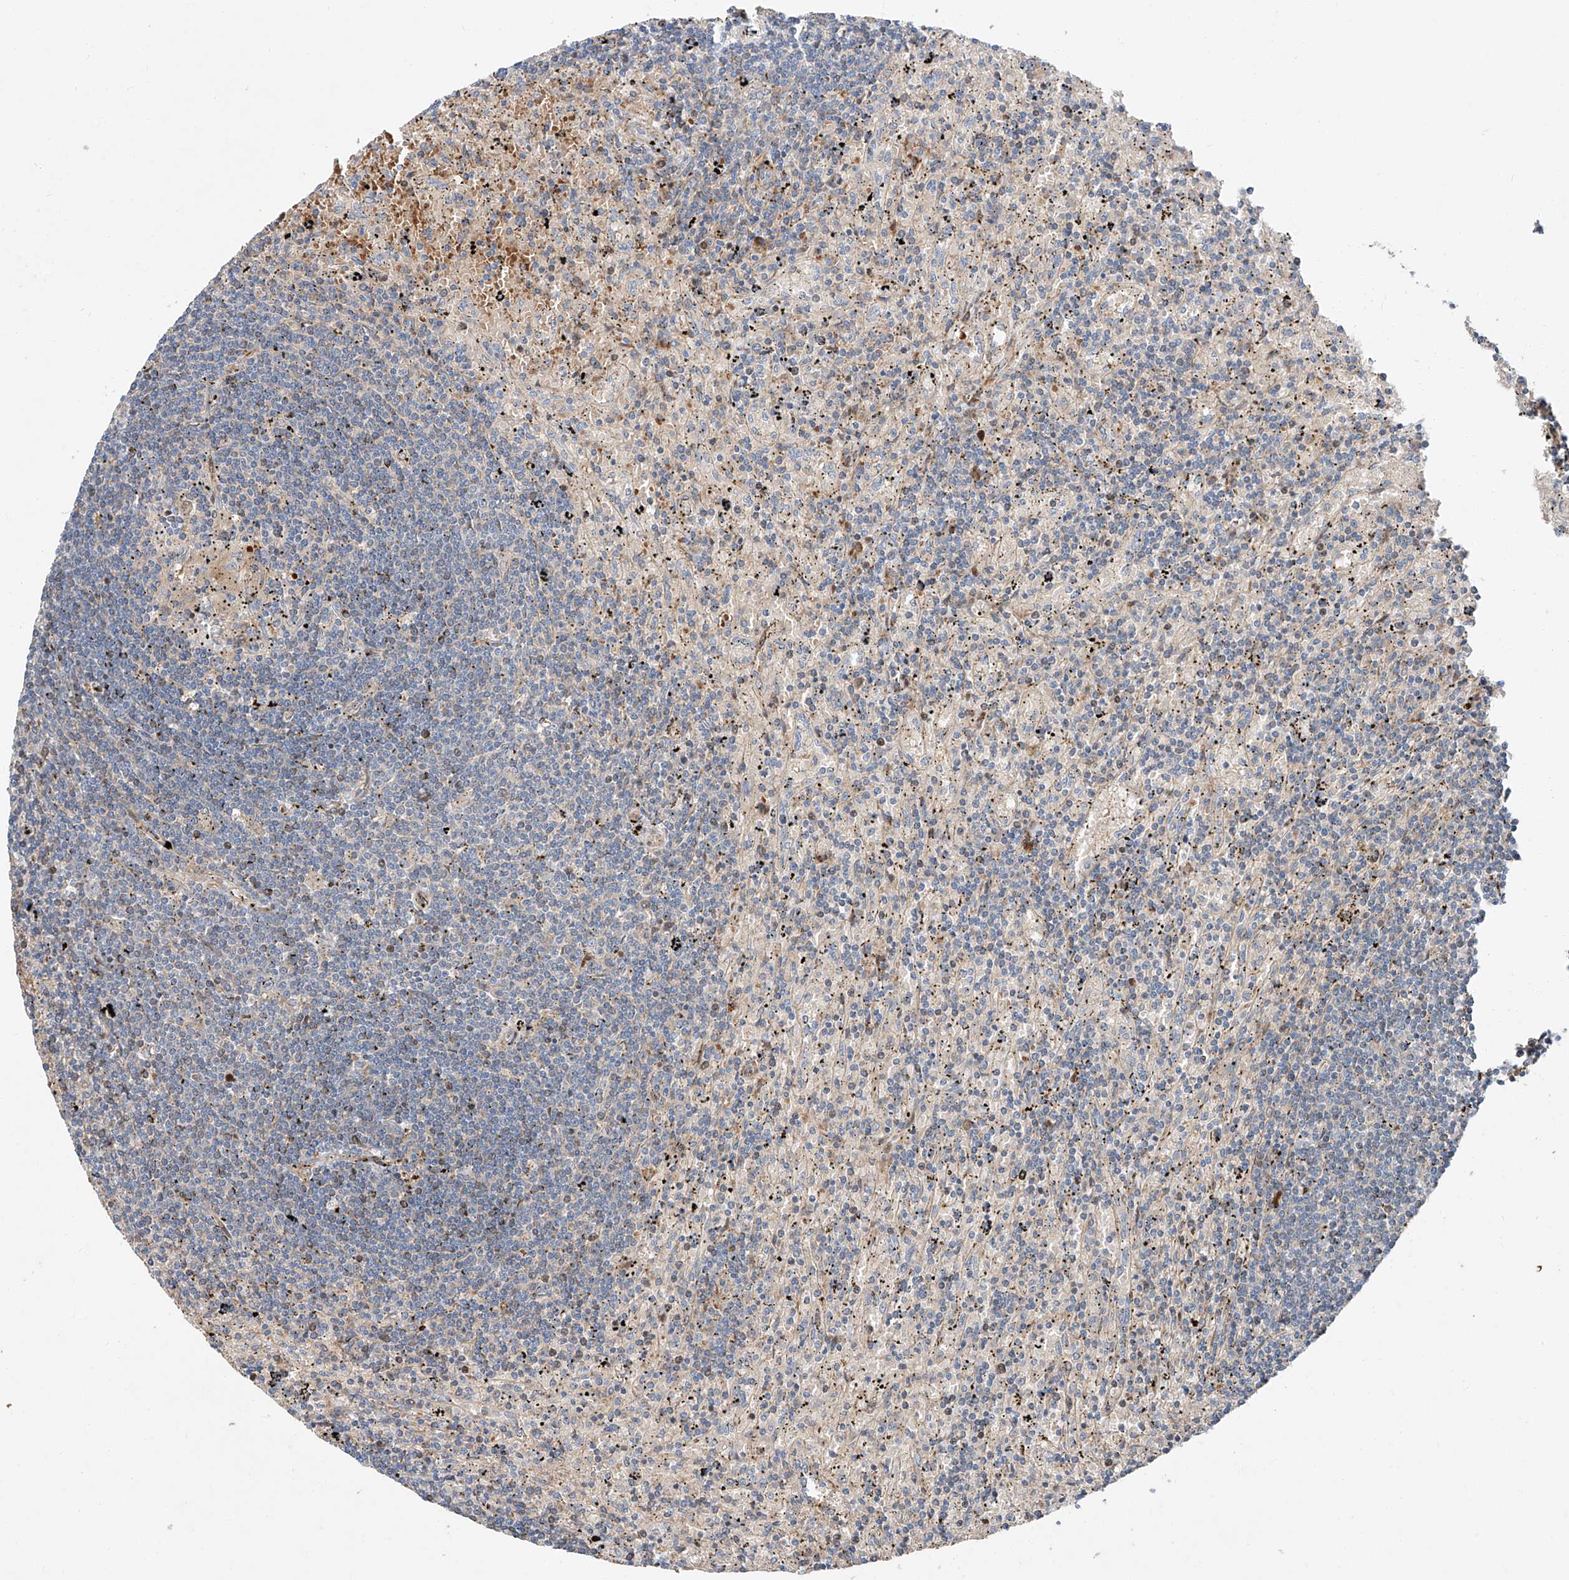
{"staining": {"intensity": "negative", "quantity": "none", "location": "none"}, "tissue": "lymphoma", "cell_type": "Tumor cells", "image_type": "cancer", "snomed": [{"axis": "morphology", "description": "Malignant lymphoma, non-Hodgkin's type, Low grade"}, {"axis": "topography", "description": "Spleen"}], "caption": "This is an immunohistochemistry (IHC) histopathology image of malignant lymphoma, non-Hodgkin's type (low-grade). There is no expression in tumor cells.", "gene": "USF3", "patient": {"sex": "male", "age": 76}}